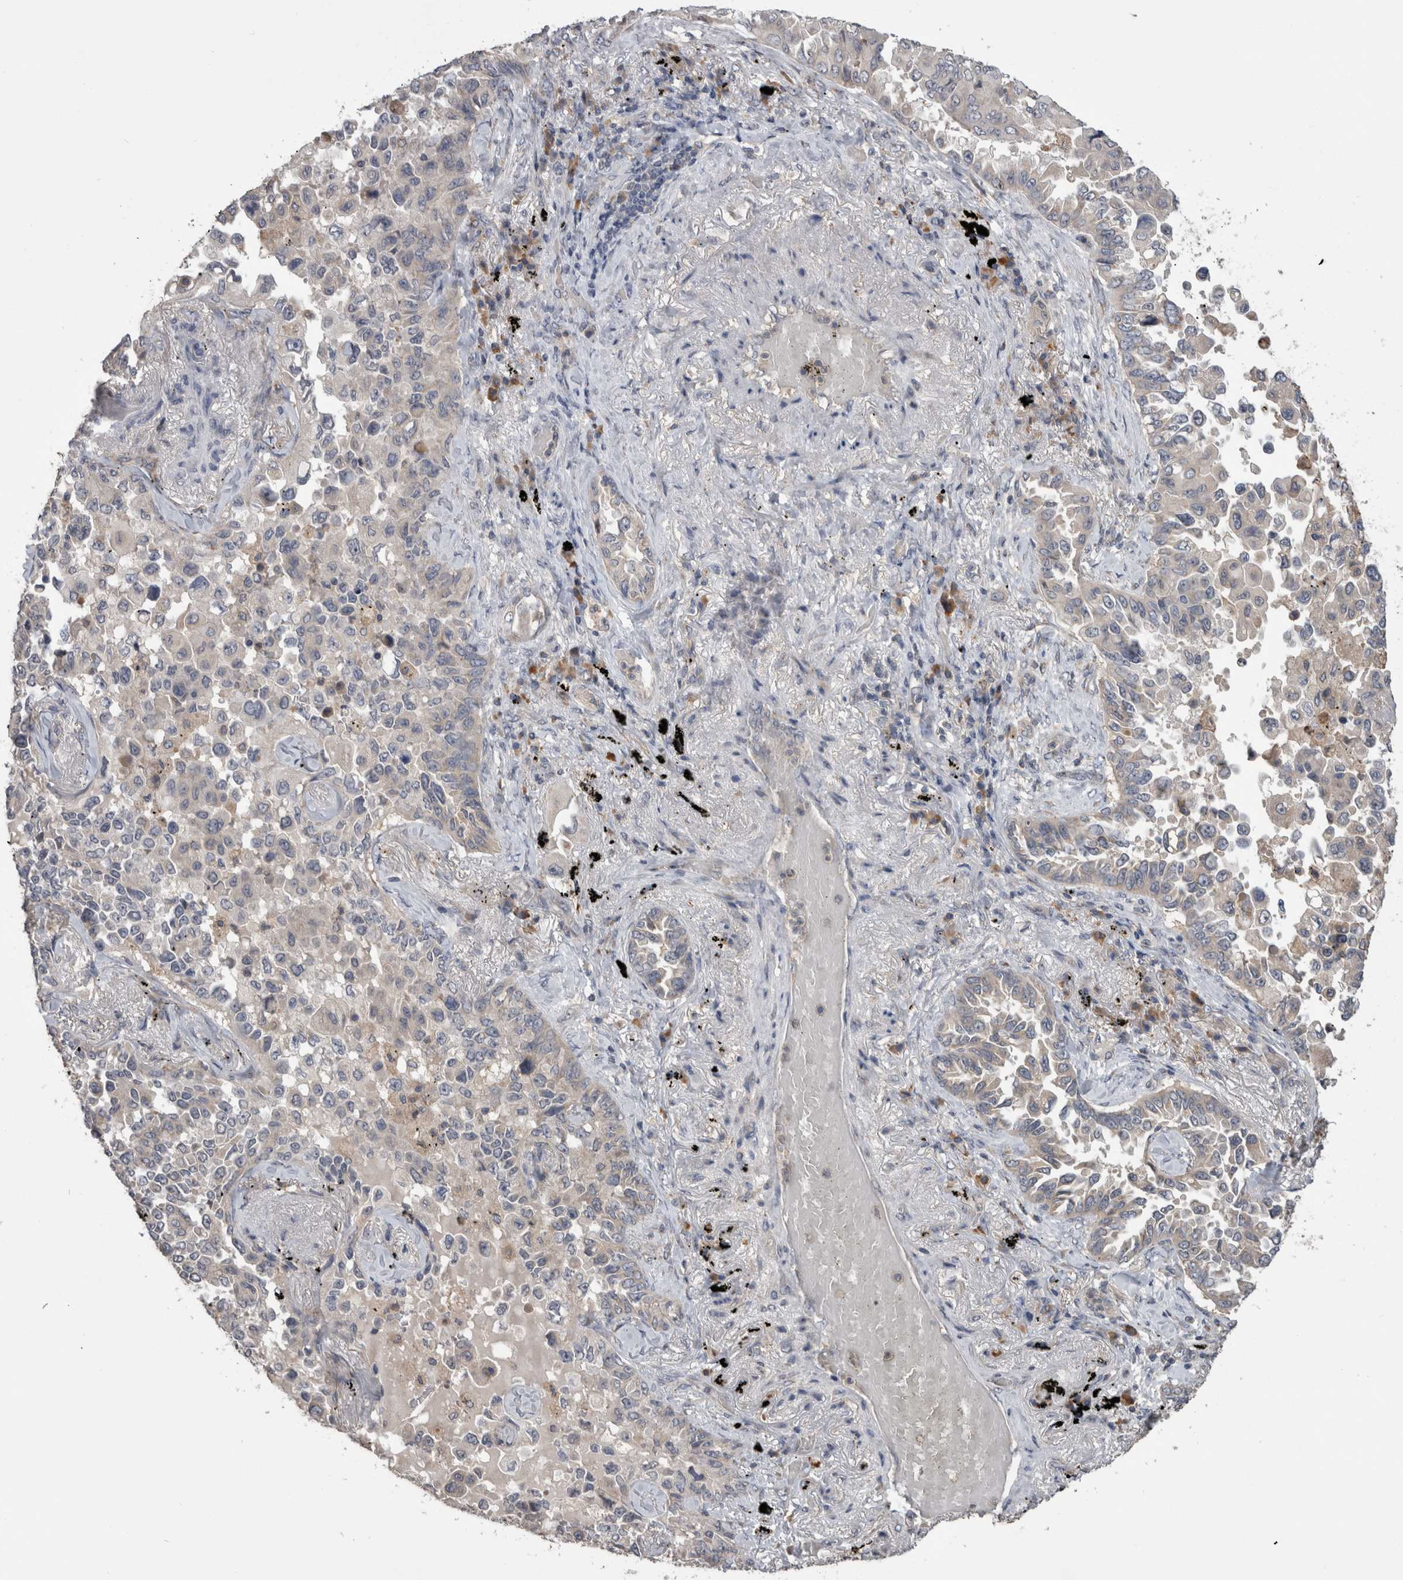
{"staining": {"intensity": "negative", "quantity": "none", "location": "none"}, "tissue": "lung cancer", "cell_type": "Tumor cells", "image_type": "cancer", "snomed": [{"axis": "morphology", "description": "Adenocarcinoma, NOS"}, {"axis": "topography", "description": "Lung"}], "caption": "DAB immunohistochemical staining of lung adenocarcinoma displays no significant staining in tumor cells.", "gene": "ANXA13", "patient": {"sex": "female", "age": 67}}